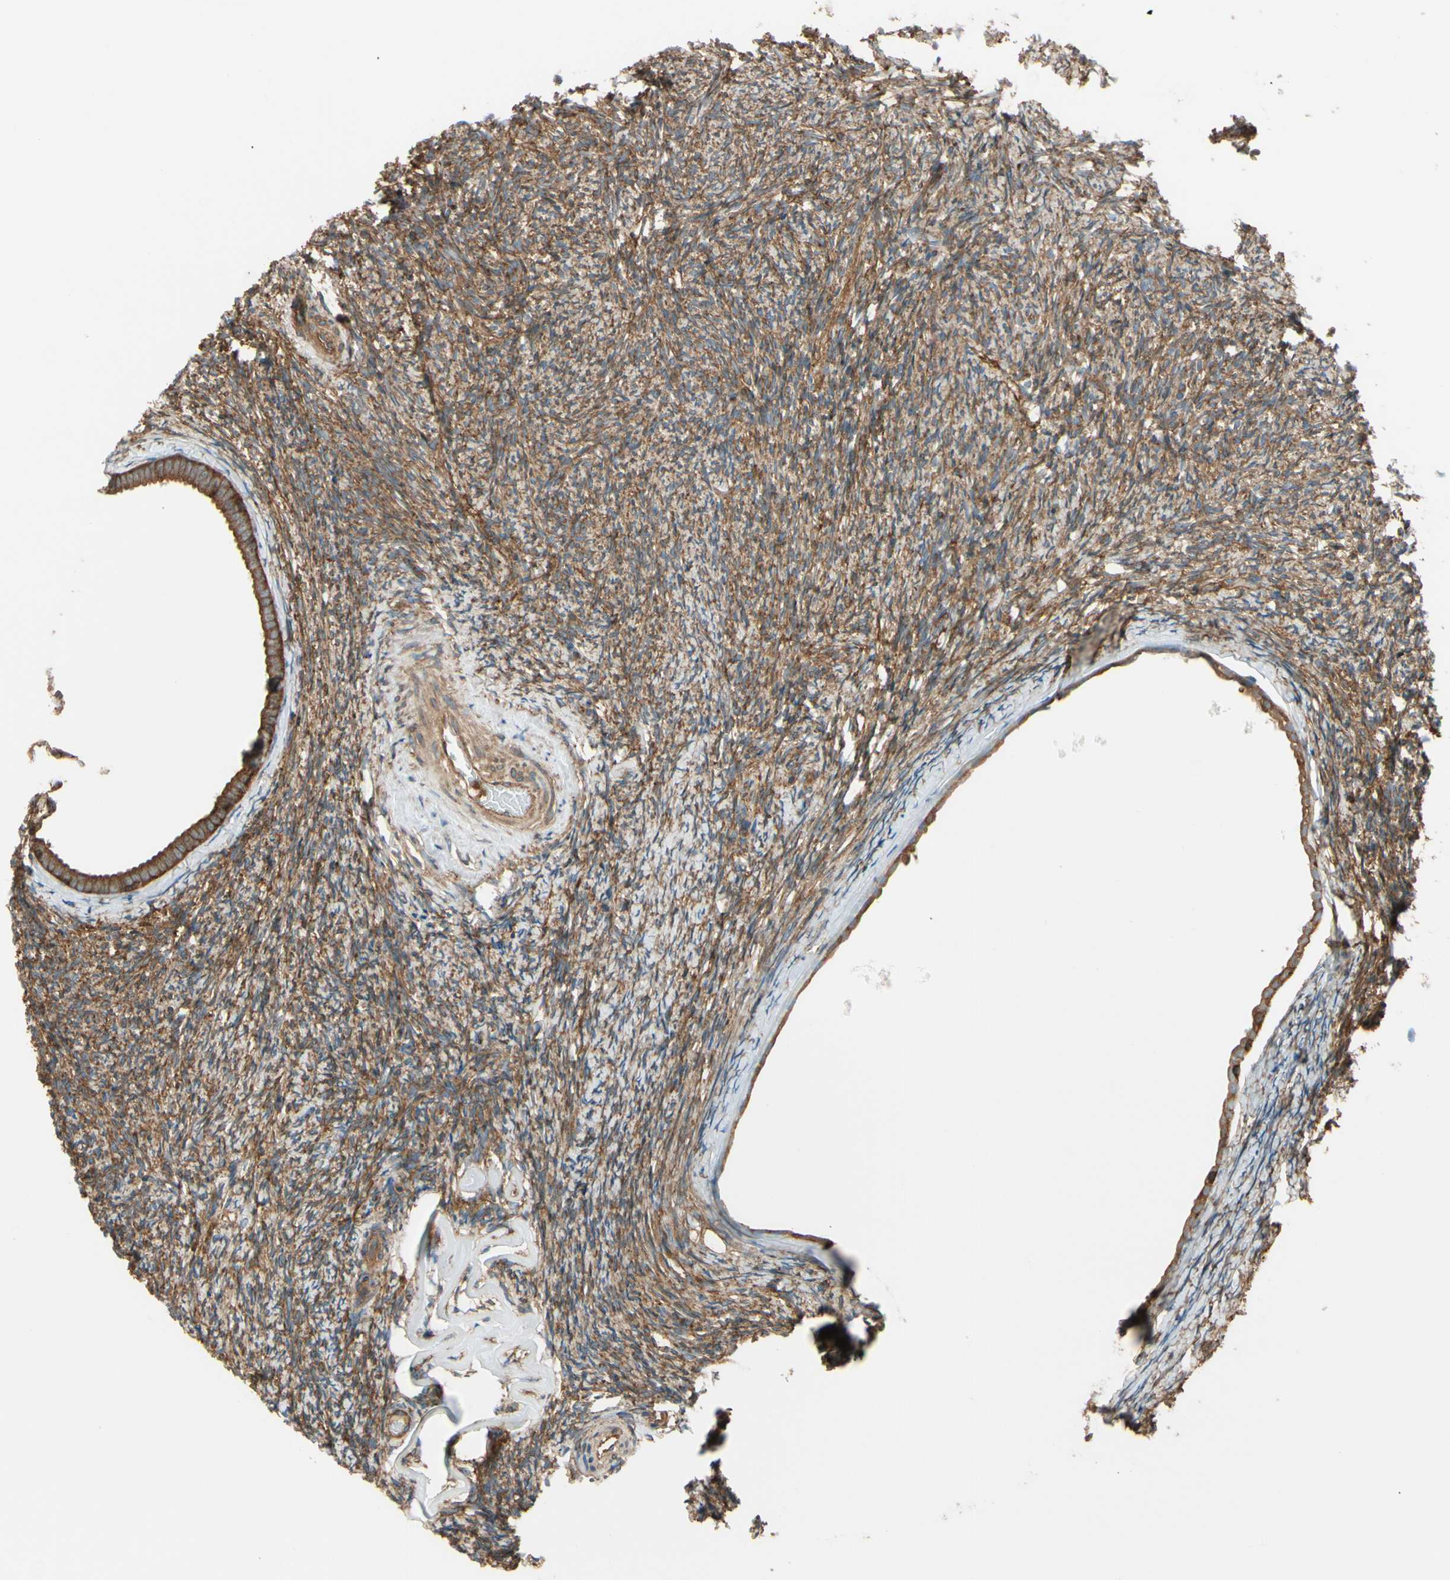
{"staining": {"intensity": "moderate", "quantity": ">75%", "location": "cytoplasmic/membranous"}, "tissue": "ovary", "cell_type": "Follicle cells", "image_type": "normal", "snomed": [{"axis": "morphology", "description": "Normal tissue, NOS"}, {"axis": "topography", "description": "Ovary"}], "caption": "Protein staining shows moderate cytoplasmic/membranous expression in about >75% of follicle cells in benign ovary.", "gene": "EPS15", "patient": {"sex": "female", "age": 60}}